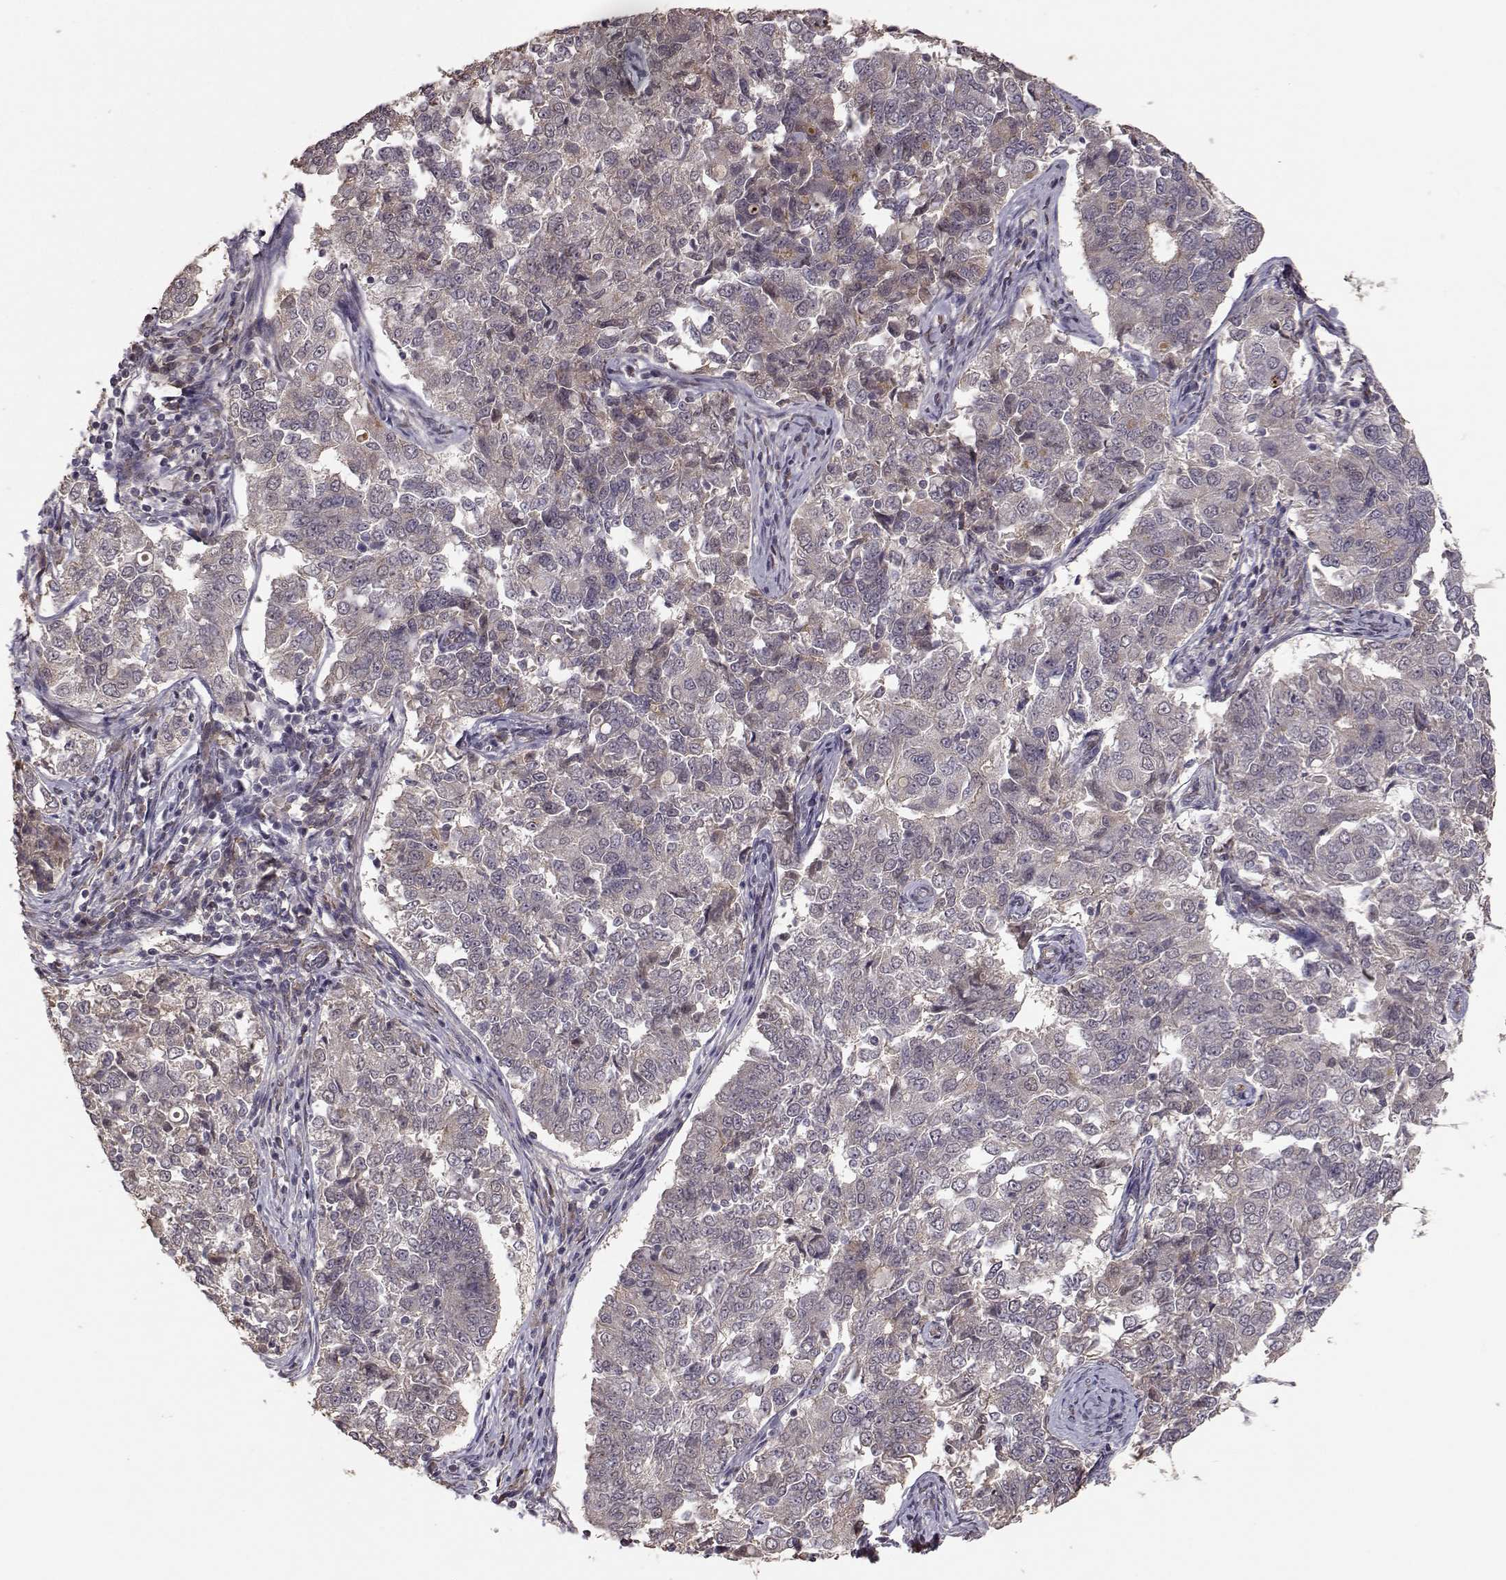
{"staining": {"intensity": "moderate", "quantity": "<25%", "location": "cytoplasmic/membranous"}, "tissue": "endometrial cancer", "cell_type": "Tumor cells", "image_type": "cancer", "snomed": [{"axis": "morphology", "description": "Adenocarcinoma, NOS"}, {"axis": "topography", "description": "Endometrium"}], "caption": "Tumor cells show moderate cytoplasmic/membranous positivity in about <25% of cells in endometrial cancer.", "gene": "PLEKHG3", "patient": {"sex": "female", "age": 43}}